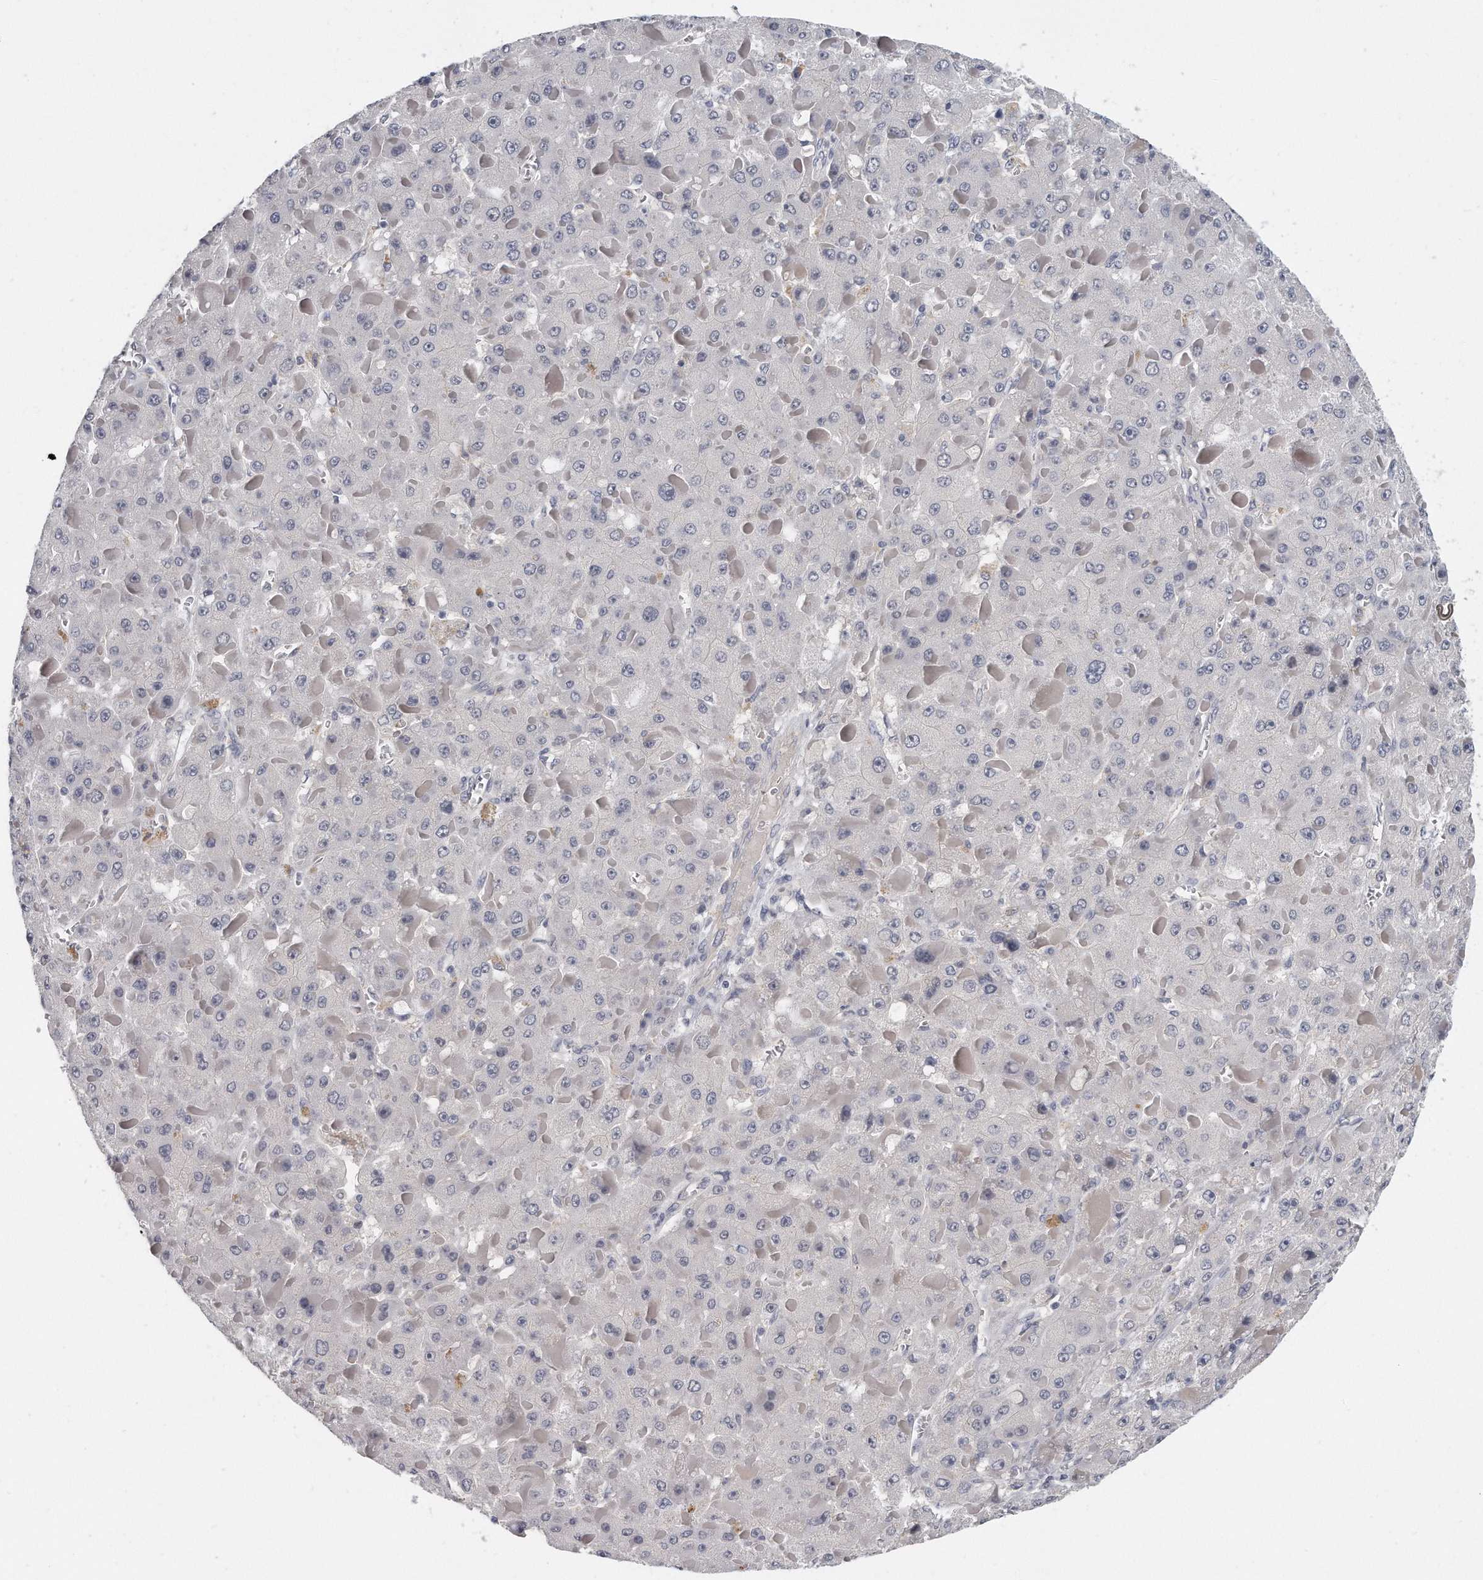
{"staining": {"intensity": "negative", "quantity": "none", "location": "none"}, "tissue": "liver cancer", "cell_type": "Tumor cells", "image_type": "cancer", "snomed": [{"axis": "morphology", "description": "Carcinoma, Hepatocellular, NOS"}, {"axis": "topography", "description": "Liver"}], "caption": "This is a histopathology image of immunohistochemistry staining of hepatocellular carcinoma (liver), which shows no positivity in tumor cells.", "gene": "KLHL7", "patient": {"sex": "female", "age": 73}}